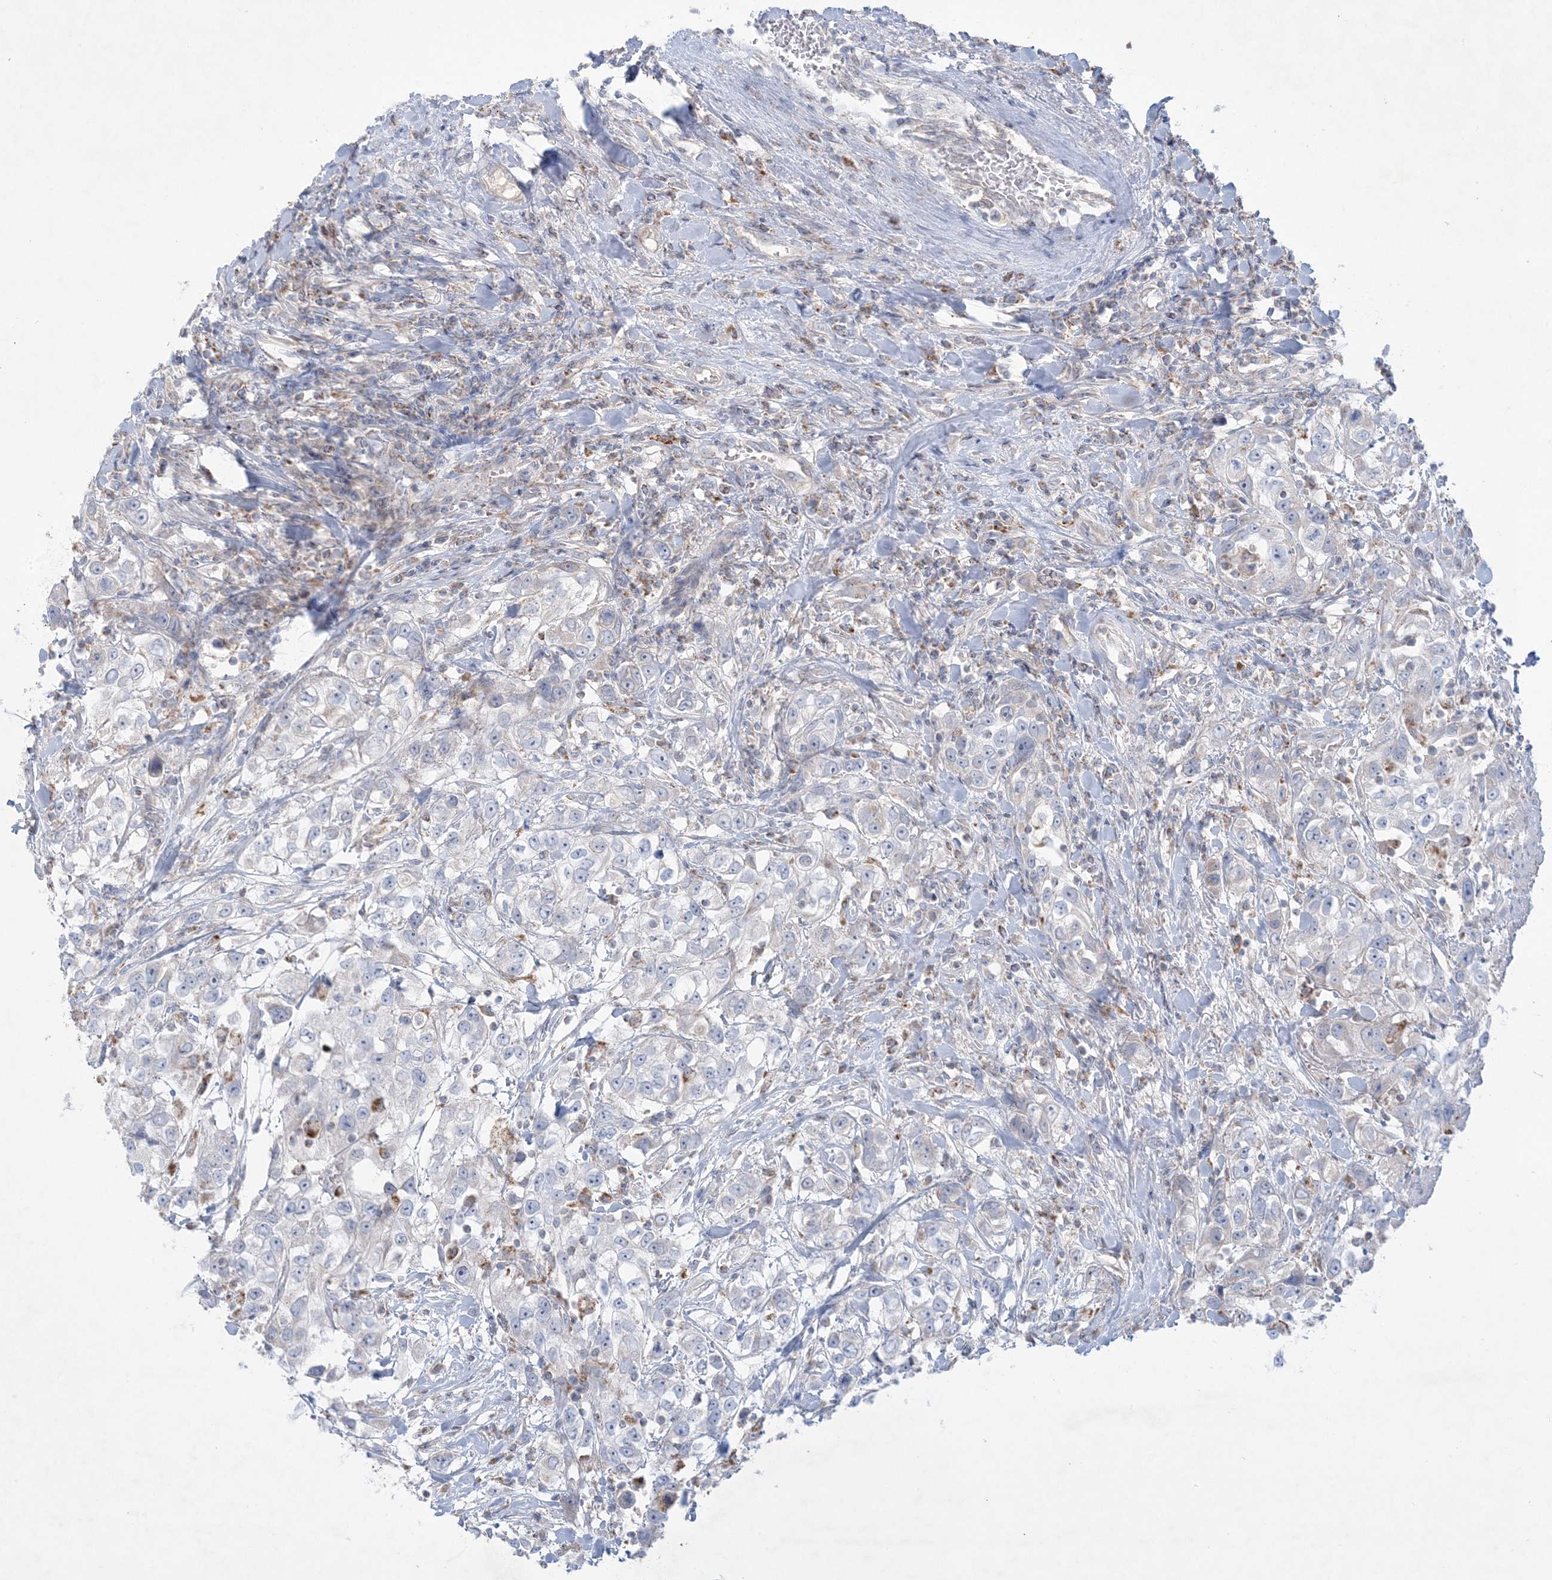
{"staining": {"intensity": "negative", "quantity": "none", "location": "none"}, "tissue": "urothelial cancer", "cell_type": "Tumor cells", "image_type": "cancer", "snomed": [{"axis": "morphology", "description": "Urothelial carcinoma, High grade"}, {"axis": "topography", "description": "Urinary bladder"}], "caption": "Tumor cells are negative for protein expression in human urothelial cancer.", "gene": "KCTD6", "patient": {"sex": "female", "age": 80}}